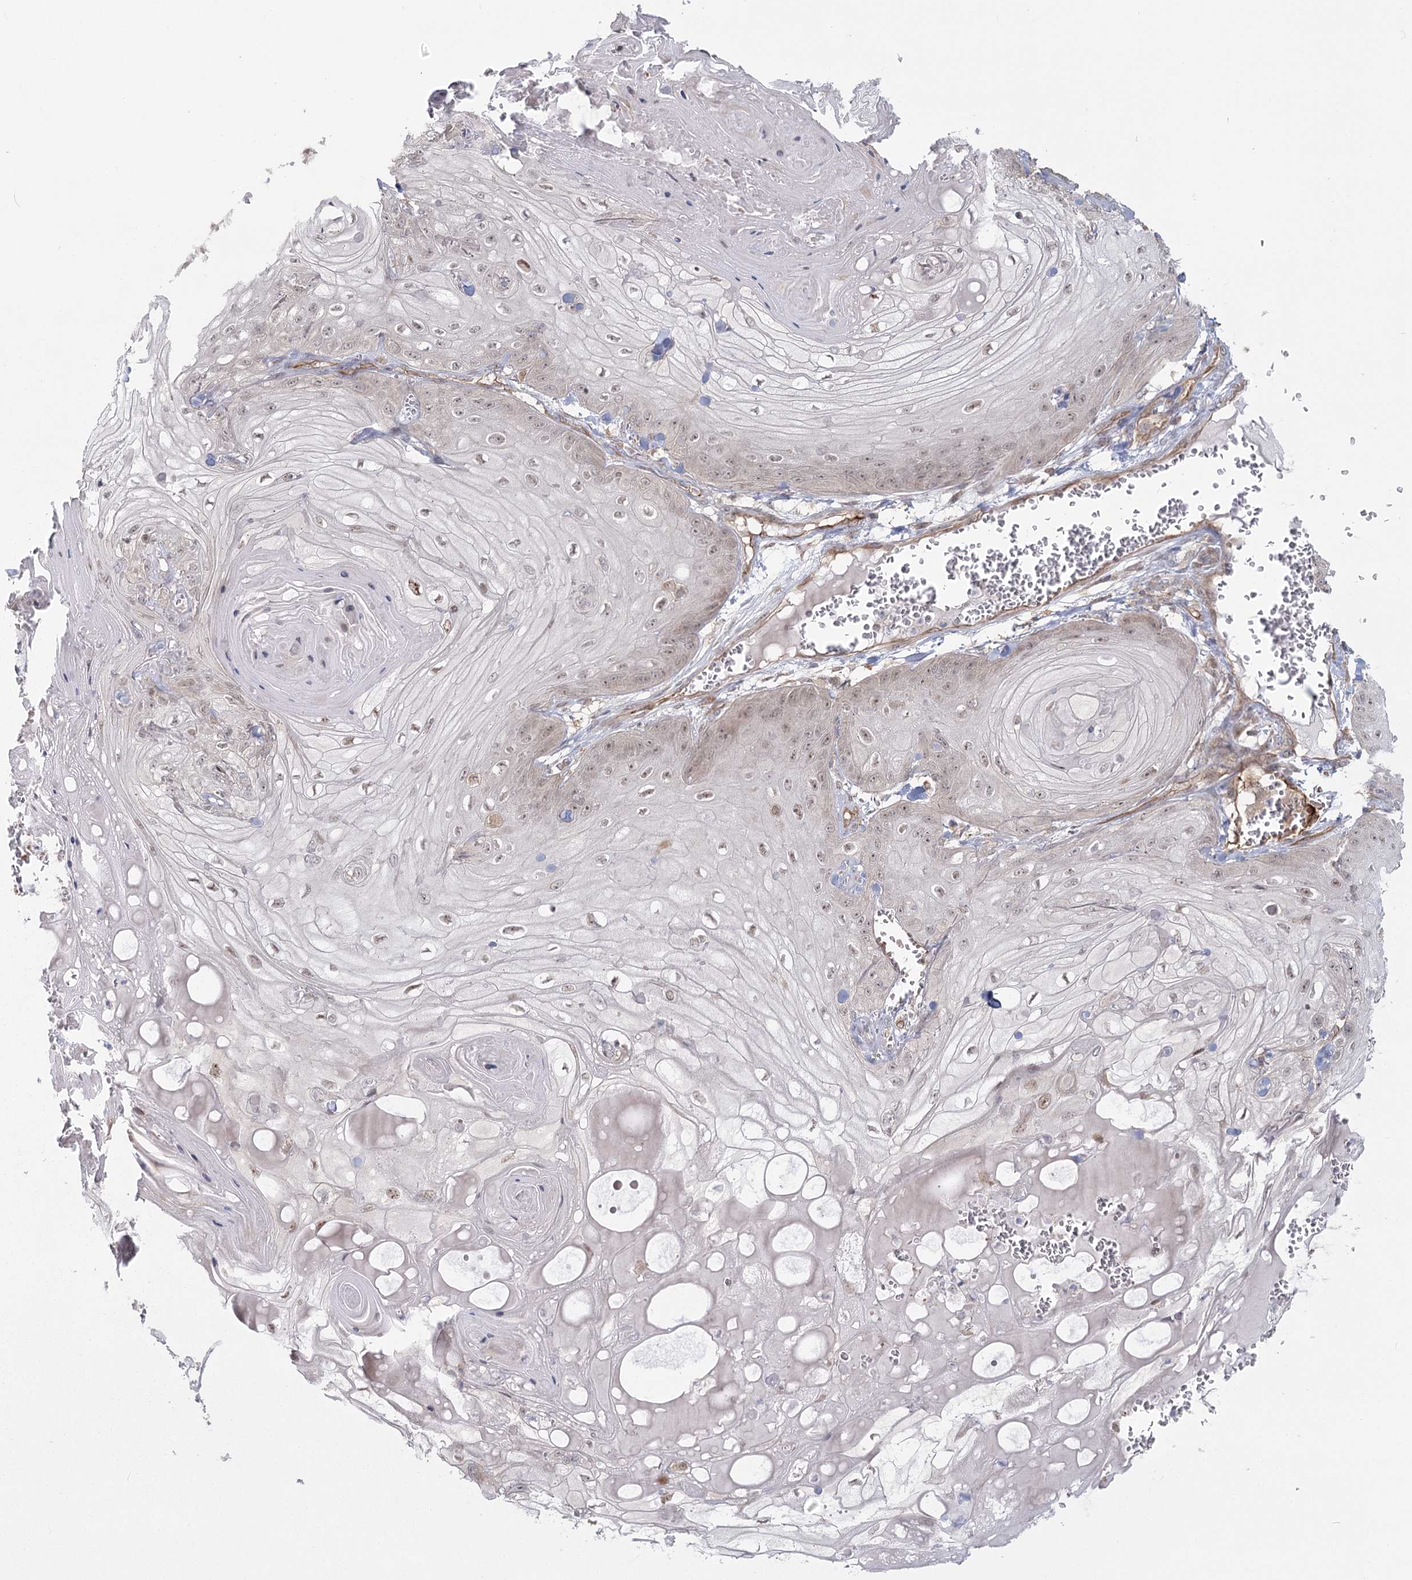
{"staining": {"intensity": "weak", "quantity": "<25%", "location": "nuclear"}, "tissue": "skin cancer", "cell_type": "Tumor cells", "image_type": "cancer", "snomed": [{"axis": "morphology", "description": "Squamous cell carcinoma, NOS"}, {"axis": "topography", "description": "Skin"}], "caption": "There is no significant expression in tumor cells of skin cancer (squamous cell carcinoma).", "gene": "RPP14", "patient": {"sex": "male", "age": 74}}